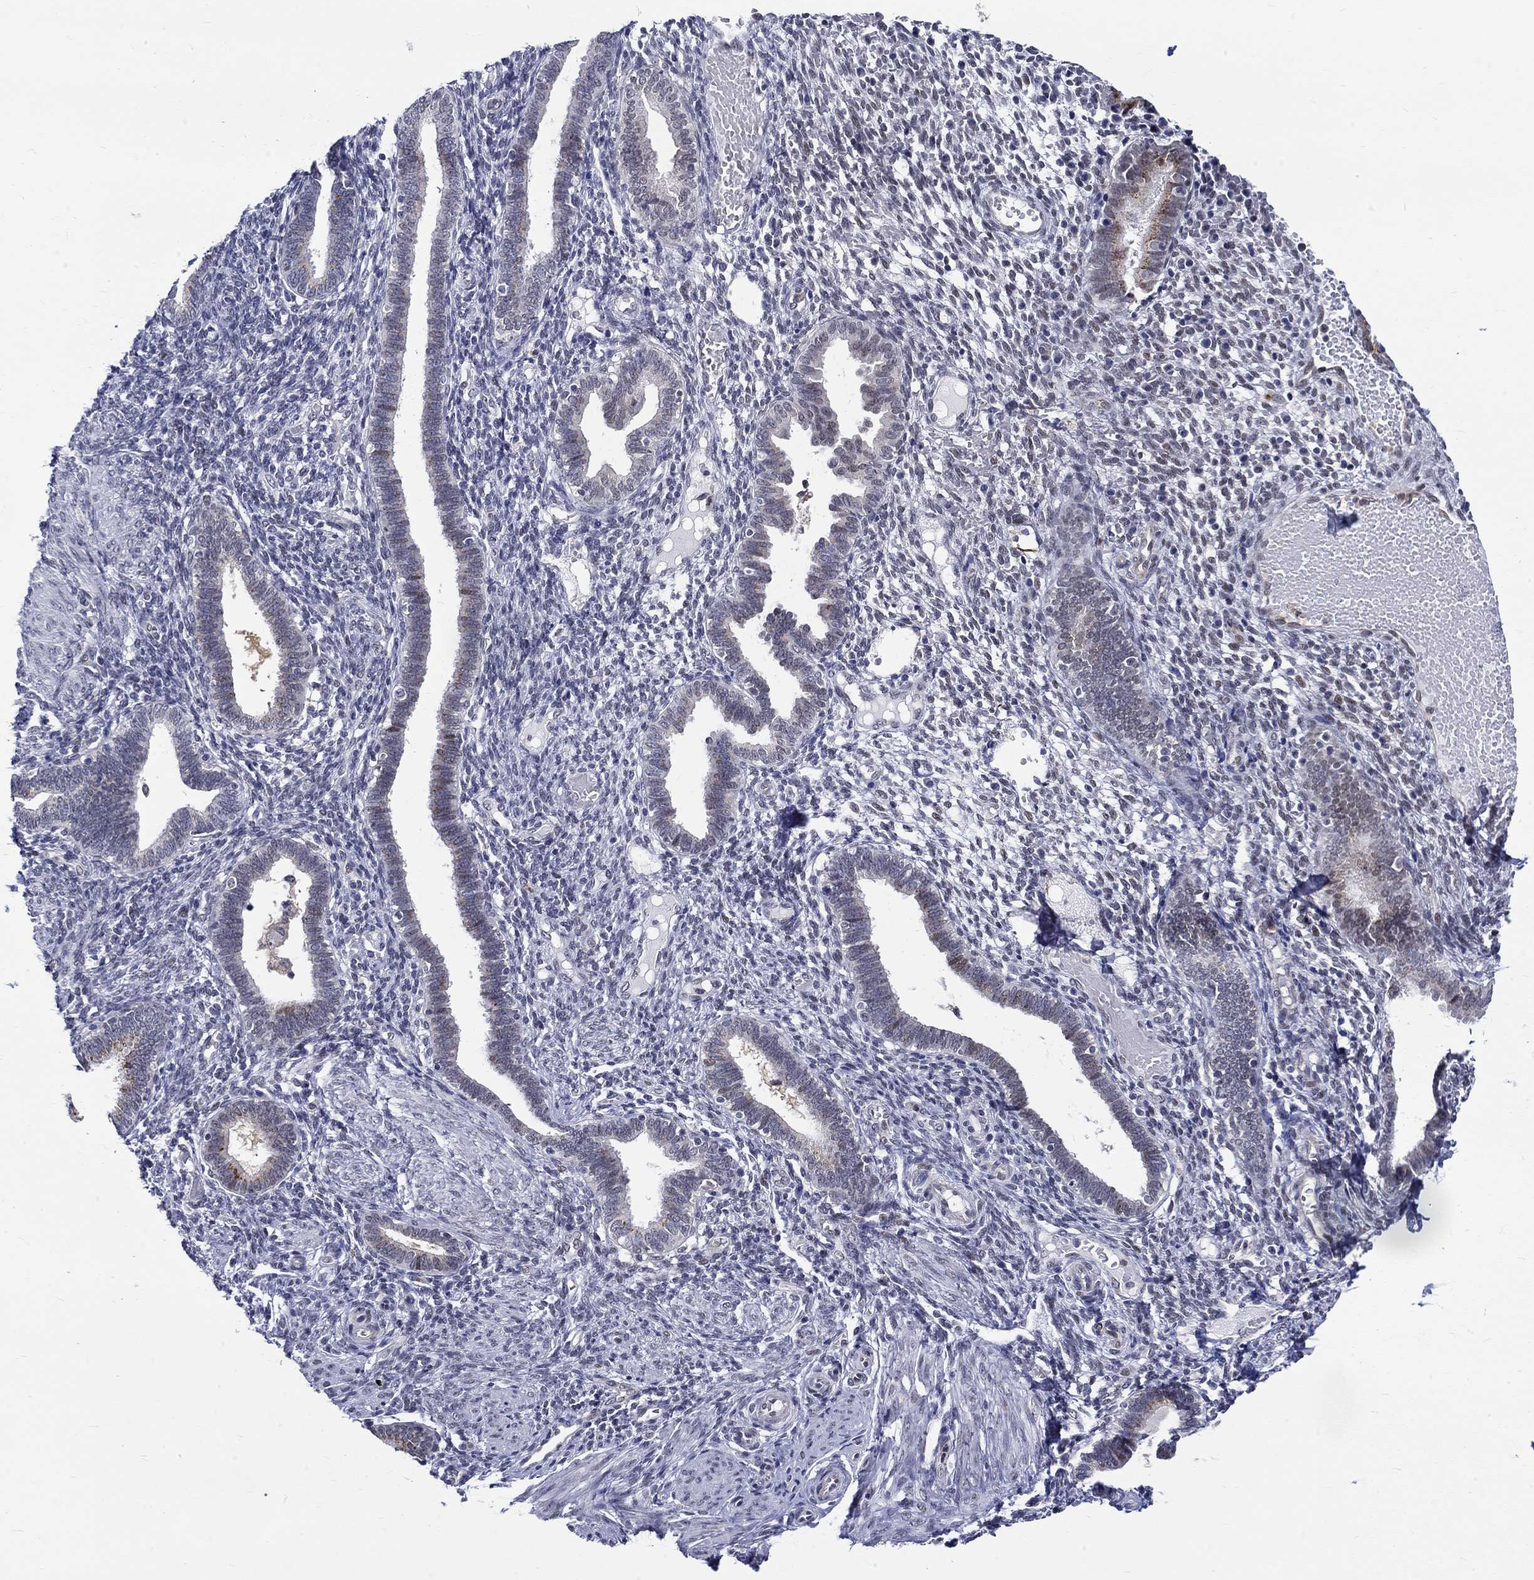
{"staining": {"intensity": "negative", "quantity": "none", "location": "none"}, "tissue": "endometrium", "cell_type": "Cells in endometrial stroma", "image_type": "normal", "snomed": [{"axis": "morphology", "description": "Normal tissue, NOS"}, {"axis": "topography", "description": "Endometrium"}], "caption": "High magnification brightfield microscopy of normal endometrium stained with DAB (3,3'-diaminobenzidine) (brown) and counterstained with hematoxylin (blue): cells in endometrial stroma show no significant positivity. (DAB IHC with hematoxylin counter stain).", "gene": "ST6GALNAC1", "patient": {"sex": "female", "age": 42}}